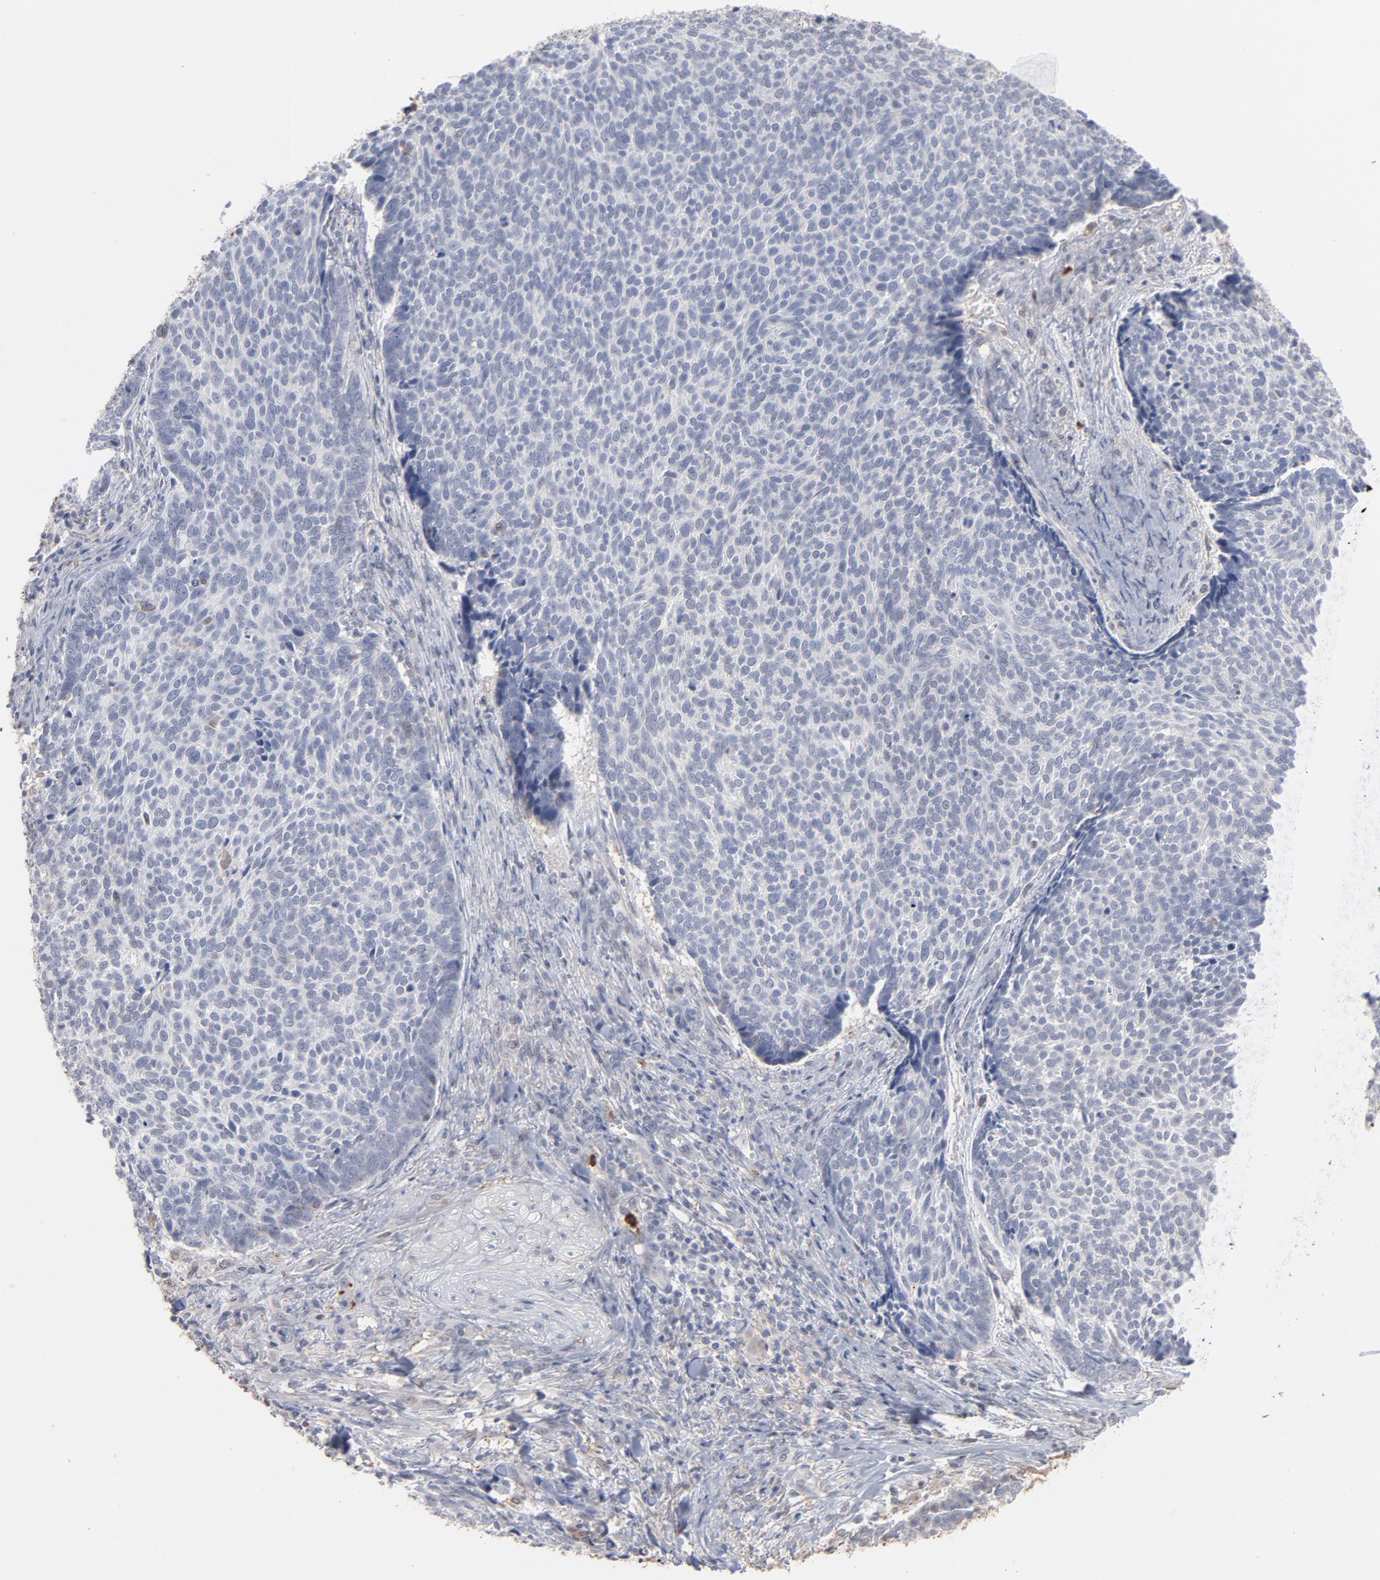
{"staining": {"intensity": "negative", "quantity": "none", "location": "none"}, "tissue": "skin cancer", "cell_type": "Tumor cells", "image_type": "cancer", "snomed": [{"axis": "morphology", "description": "Basal cell carcinoma"}, {"axis": "topography", "description": "Skin"}], "caption": "There is no significant positivity in tumor cells of basal cell carcinoma (skin).", "gene": "PNMA1", "patient": {"sex": "male", "age": 84}}